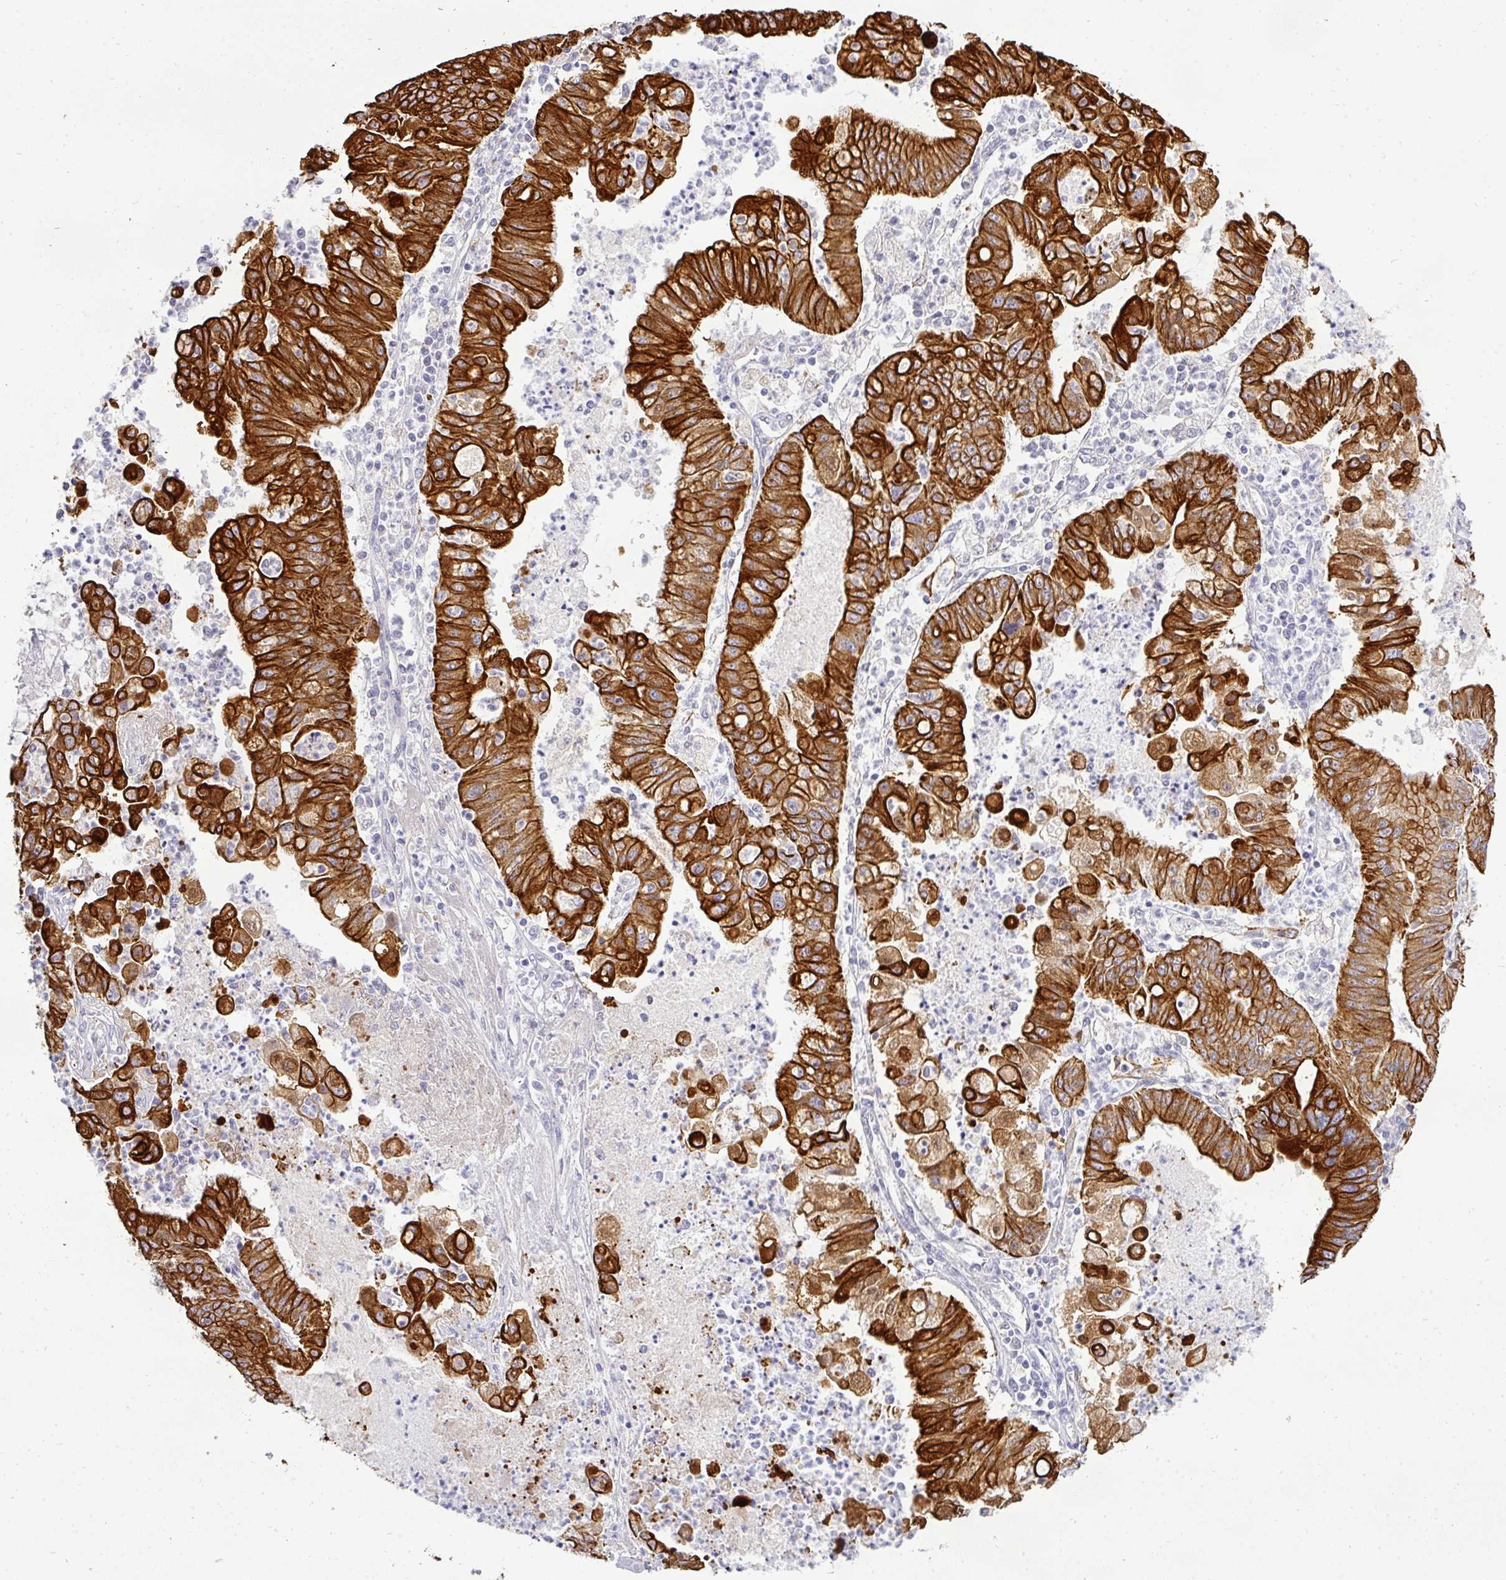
{"staining": {"intensity": "strong", "quantity": ">75%", "location": "cytoplasmic/membranous"}, "tissue": "ovarian cancer", "cell_type": "Tumor cells", "image_type": "cancer", "snomed": [{"axis": "morphology", "description": "Cystadenocarcinoma, mucinous, NOS"}, {"axis": "topography", "description": "Ovary"}], "caption": "Ovarian cancer (mucinous cystadenocarcinoma) stained for a protein (brown) shows strong cytoplasmic/membranous positive positivity in about >75% of tumor cells.", "gene": "ASXL3", "patient": {"sex": "female", "age": 70}}